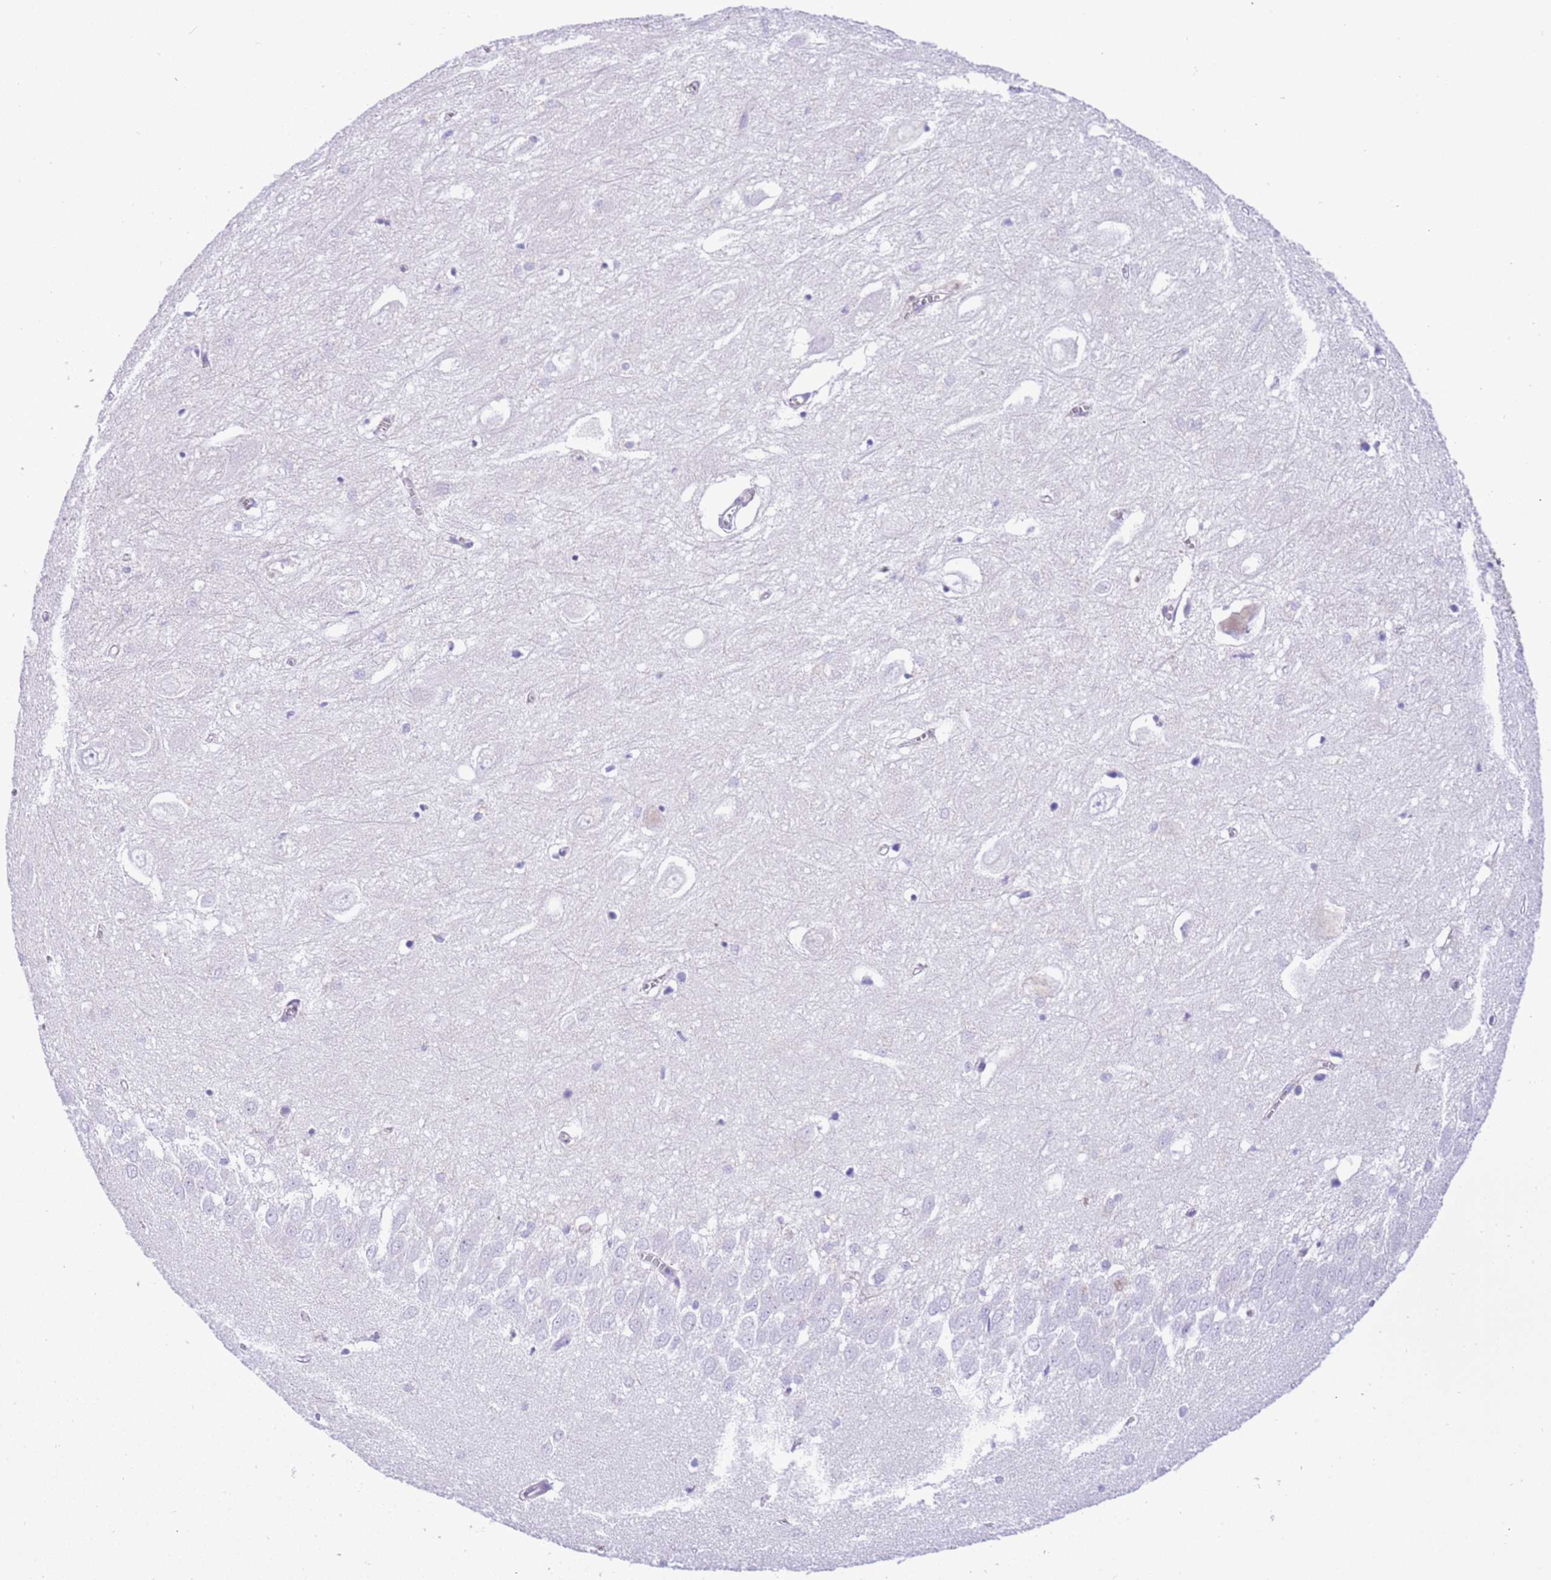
{"staining": {"intensity": "negative", "quantity": "none", "location": "none"}, "tissue": "hippocampus", "cell_type": "Glial cells", "image_type": "normal", "snomed": [{"axis": "morphology", "description": "Normal tissue, NOS"}, {"axis": "topography", "description": "Hippocampus"}], "caption": "DAB immunohistochemical staining of unremarkable human hippocampus exhibits no significant positivity in glial cells. (Brightfield microscopy of DAB immunohistochemistry at high magnification).", "gene": "SUCLG2", "patient": {"sex": "female", "age": 64}}